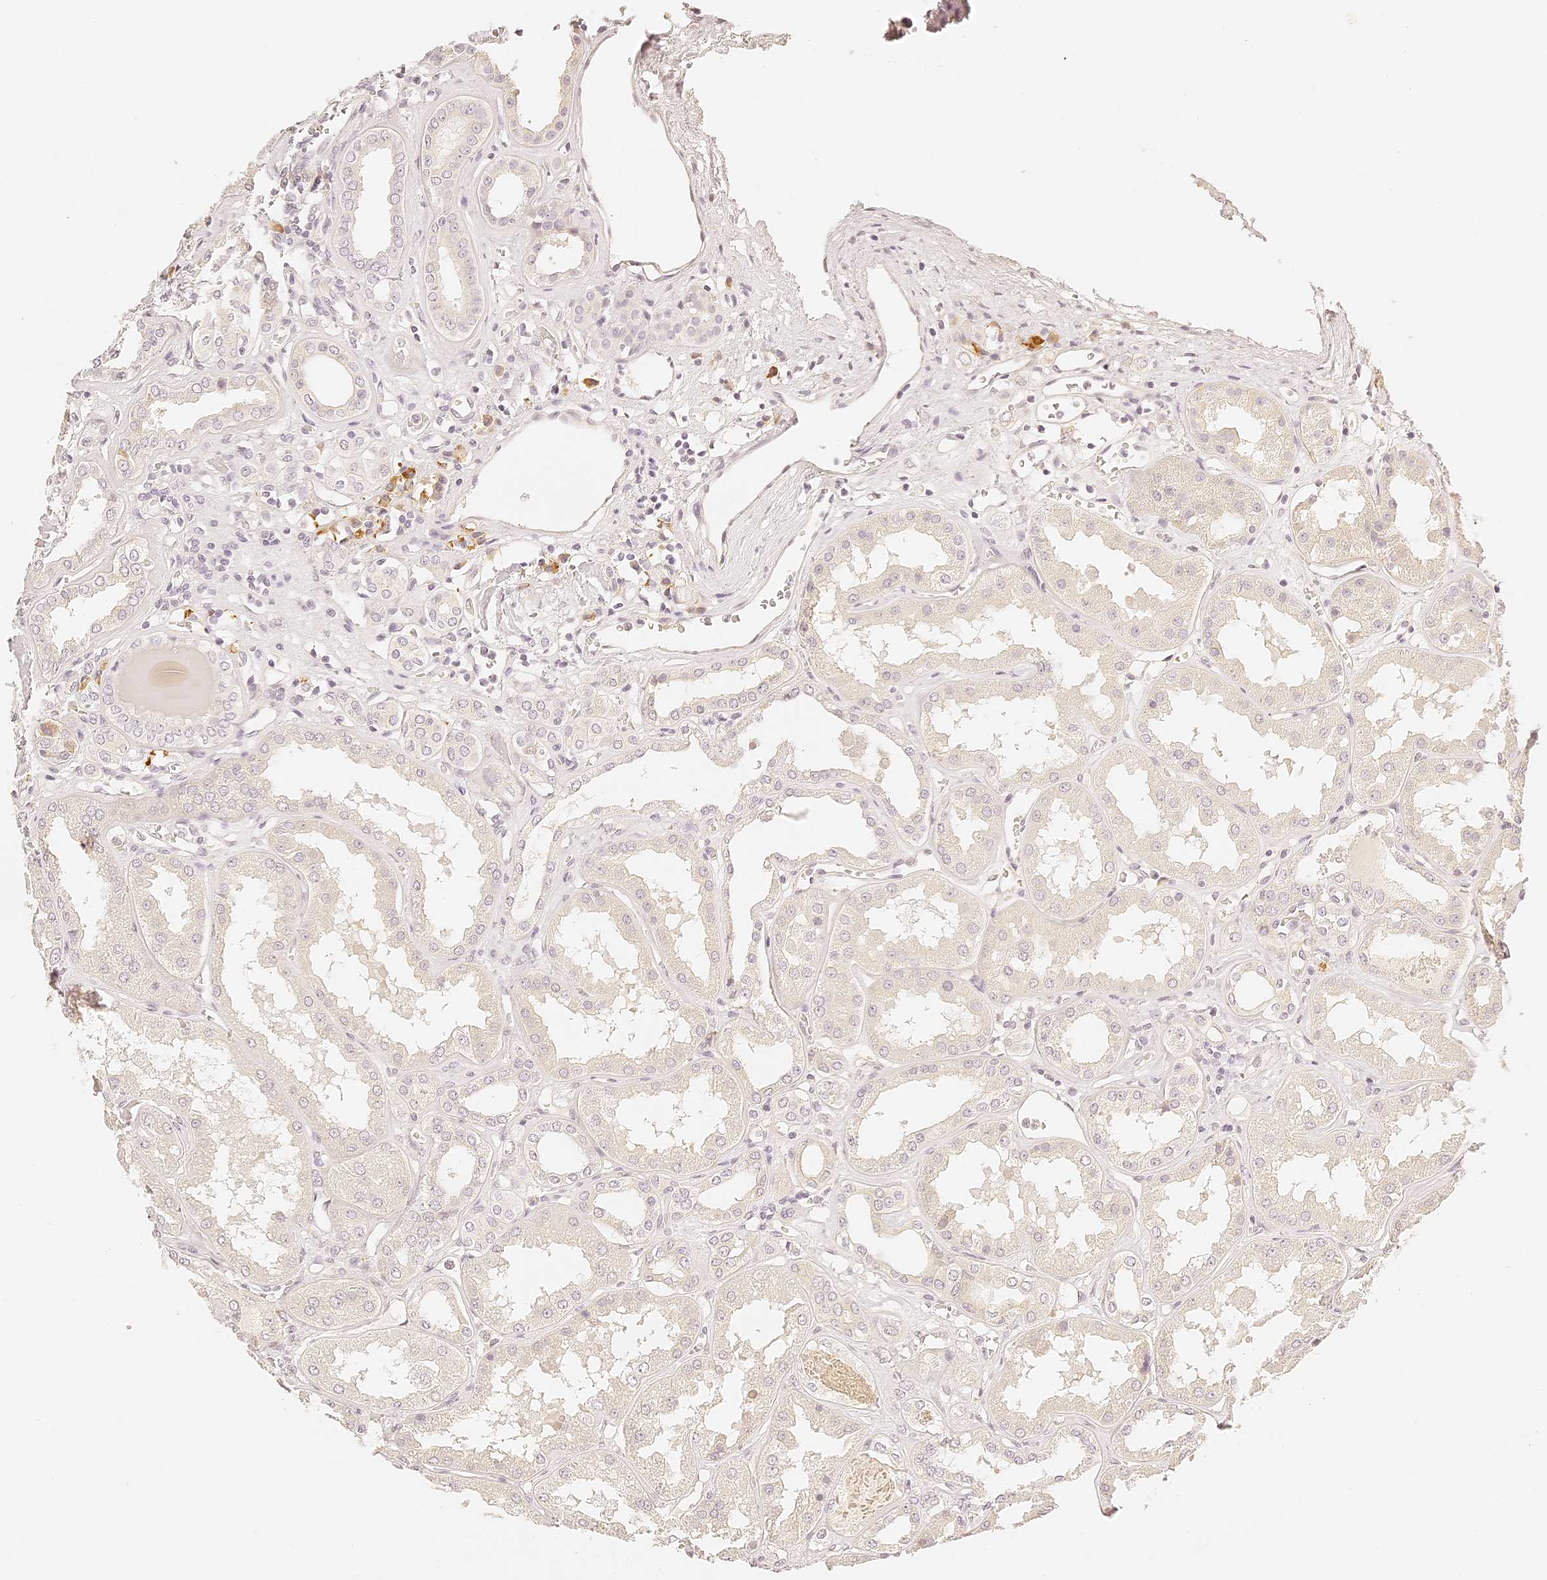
{"staining": {"intensity": "negative", "quantity": "none", "location": "none"}, "tissue": "kidney", "cell_type": "Cells in glomeruli", "image_type": "normal", "snomed": [{"axis": "morphology", "description": "Normal tissue, NOS"}, {"axis": "topography", "description": "Kidney"}], "caption": "This photomicrograph is of benign kidney stained with immunohistochemistry (IHC) to label a protein in brown with the nuclei are counter-stained blue. There is no positivity in cells in glomeruli.", "gene": "TRIM45", "patient": {"sex": "female", "age": 56}}